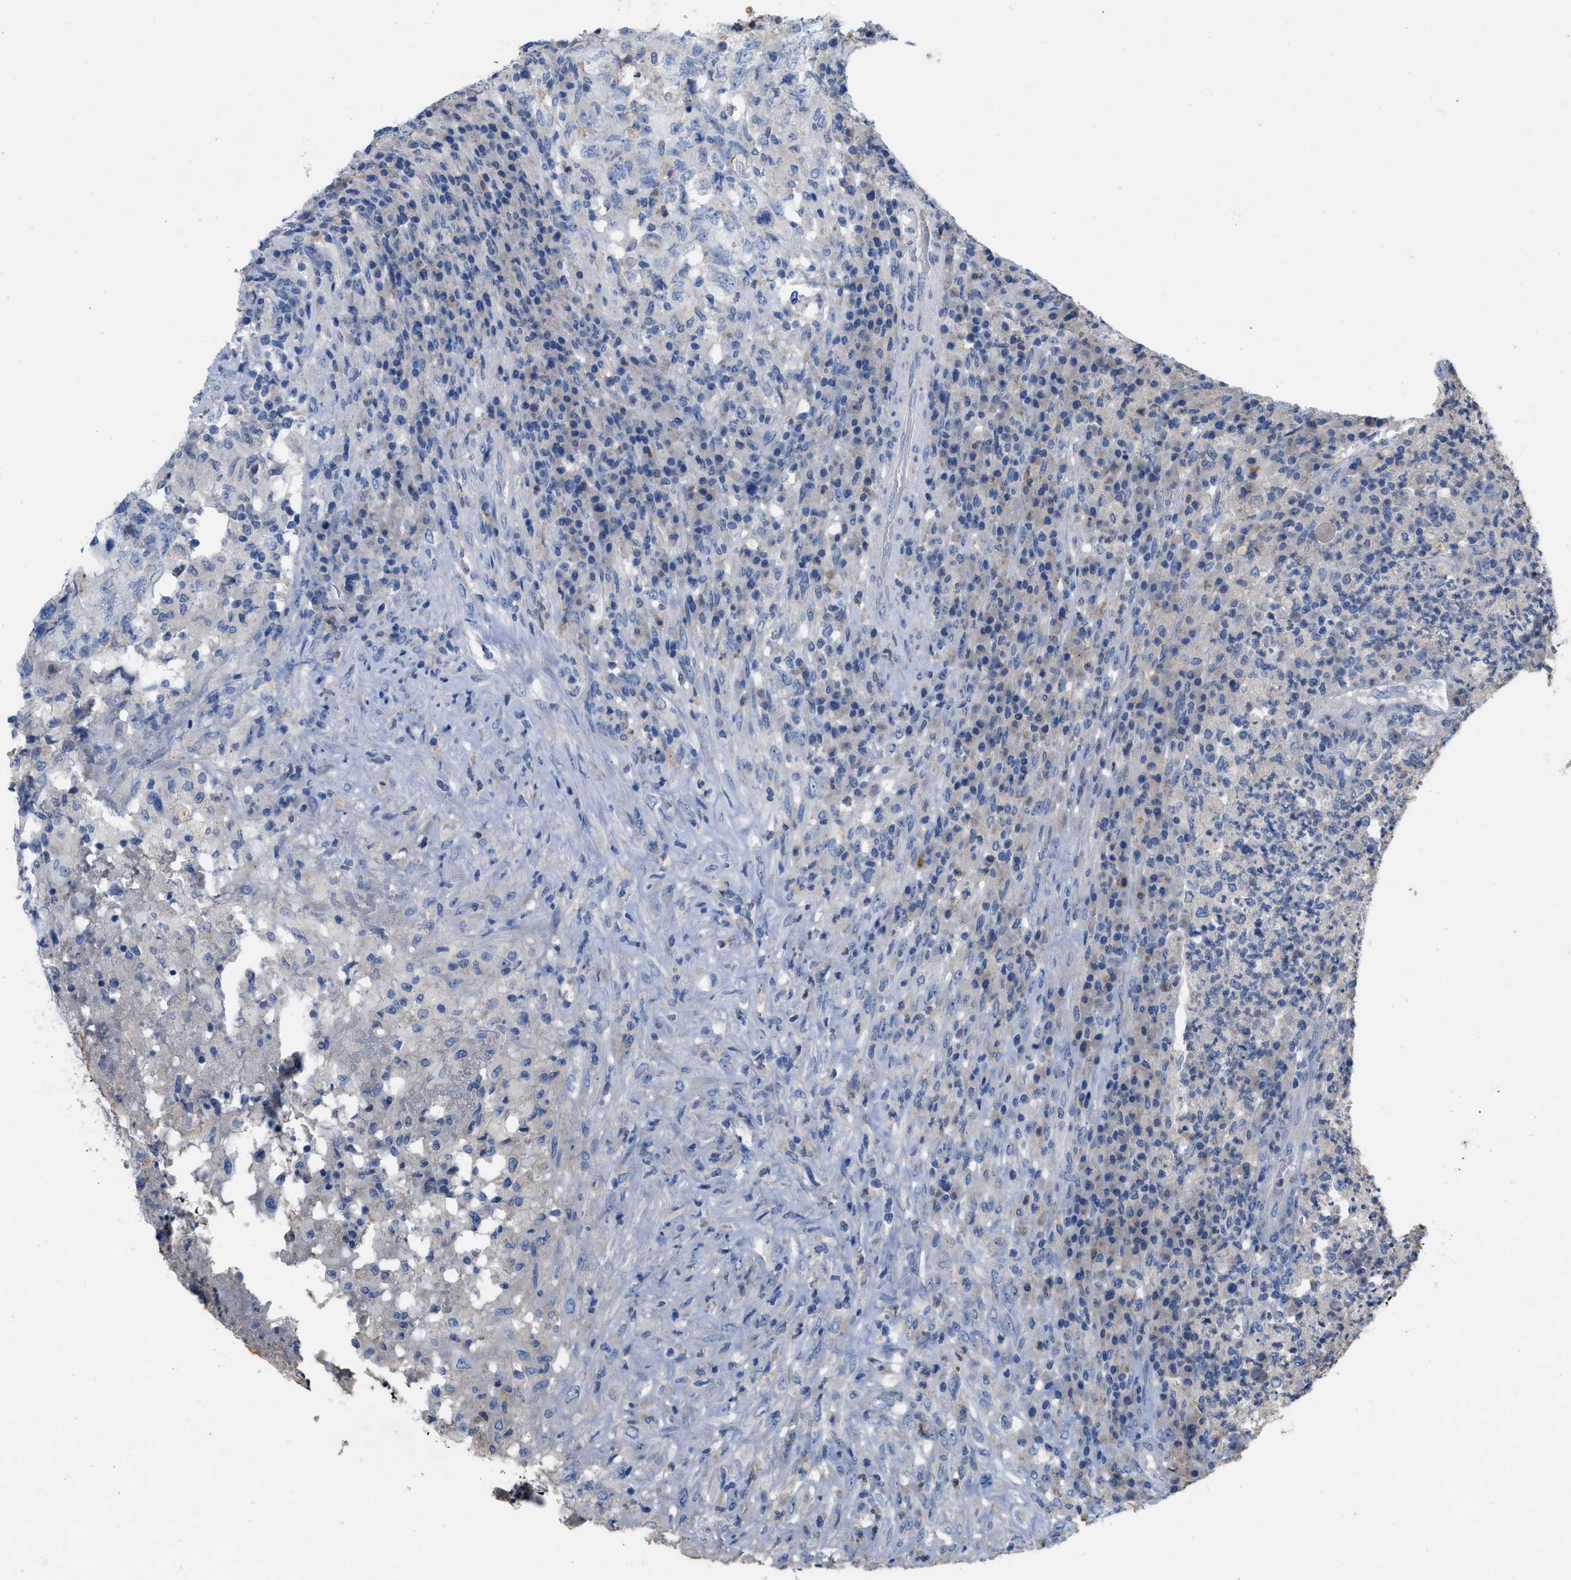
{"staining": {"intensity": "negative", "quantity": "none", "location": "none"}, "tissue": "testis cancer", "cell_type": "Tumor cells", "image_type": "cancer", "snomed": [{"axis": "morphology", "description": "Necrosis, NOS"}, {"axis": "morphology", "description": "Carcinoma, Embryonal, NOS"}, {"axis": "topography", "description": "Testis"}], "caption": "The immunohistochemistry (IHC) photomicrograph has no significant staining in tumor cells of testis cancer (embryonal carcinoma) tissue. (Stains: DAB (3,3'-diaminobenzidine) immunohistochemistry with hematoxylin counter stain, Microscopy: brightfield microscopy at high magnification).", "gene": "PLPPR5", "patient": {"sex": "male", "age": 19}}